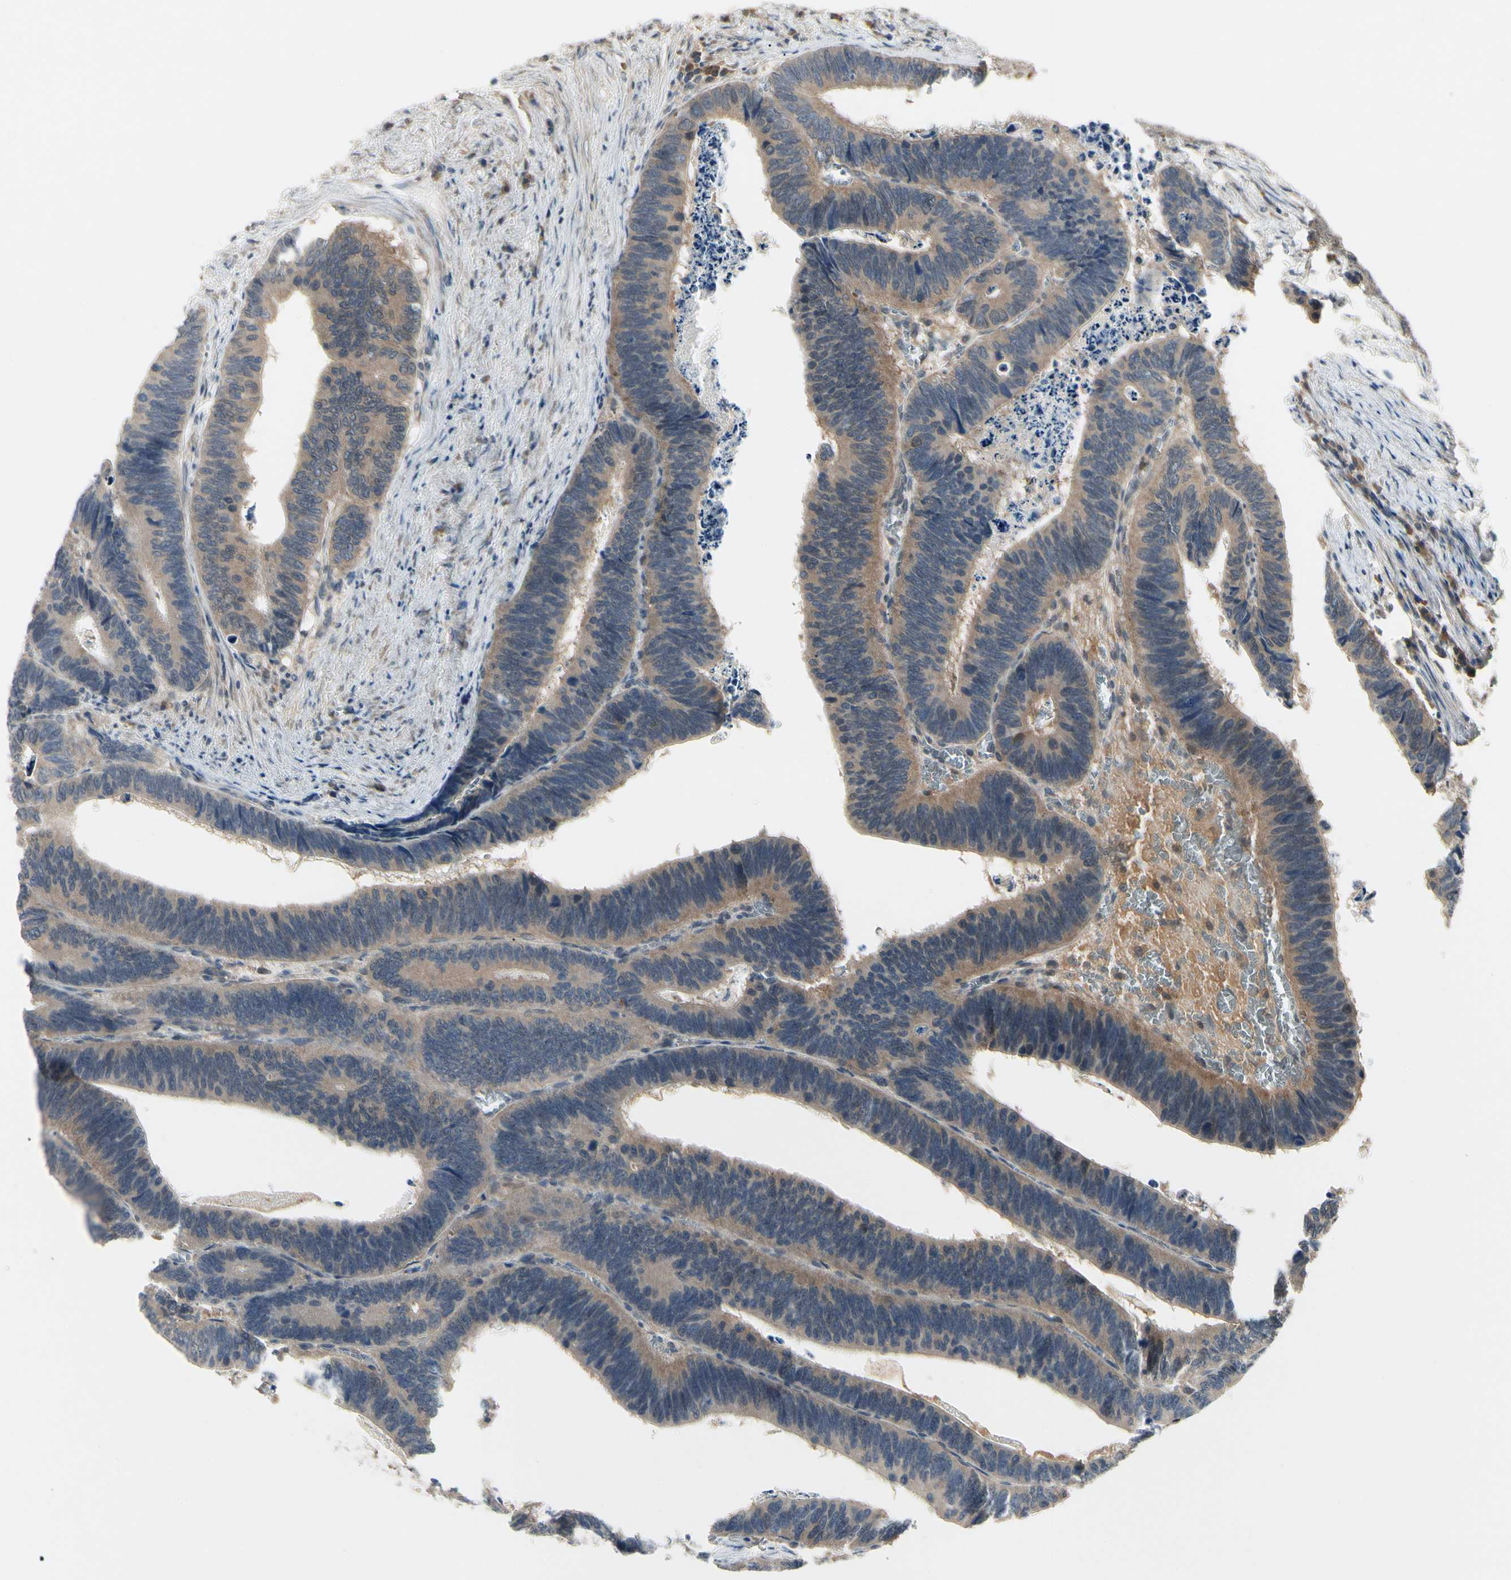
{"staining": {"intensity": "weak", "quantity": ">75%", "location": "cytoplasmic/membranous"}, "tissue": "colorectal cancer", "cell_type": "Tumor cells", "image_type": "cancer", "snomed": [{"axis": "morphology", "description": "Adenocarcinoma, NOS"}, {"axis": "topography", "description": "Colon"}], "caption": "Tumor cells display low levels of weak cytoplasmic/membranous staining in about >75% of cells in colorectal adenocarcinoma.", "gene": "RNF14", "patient": {"sex": "male", "age": 72}}